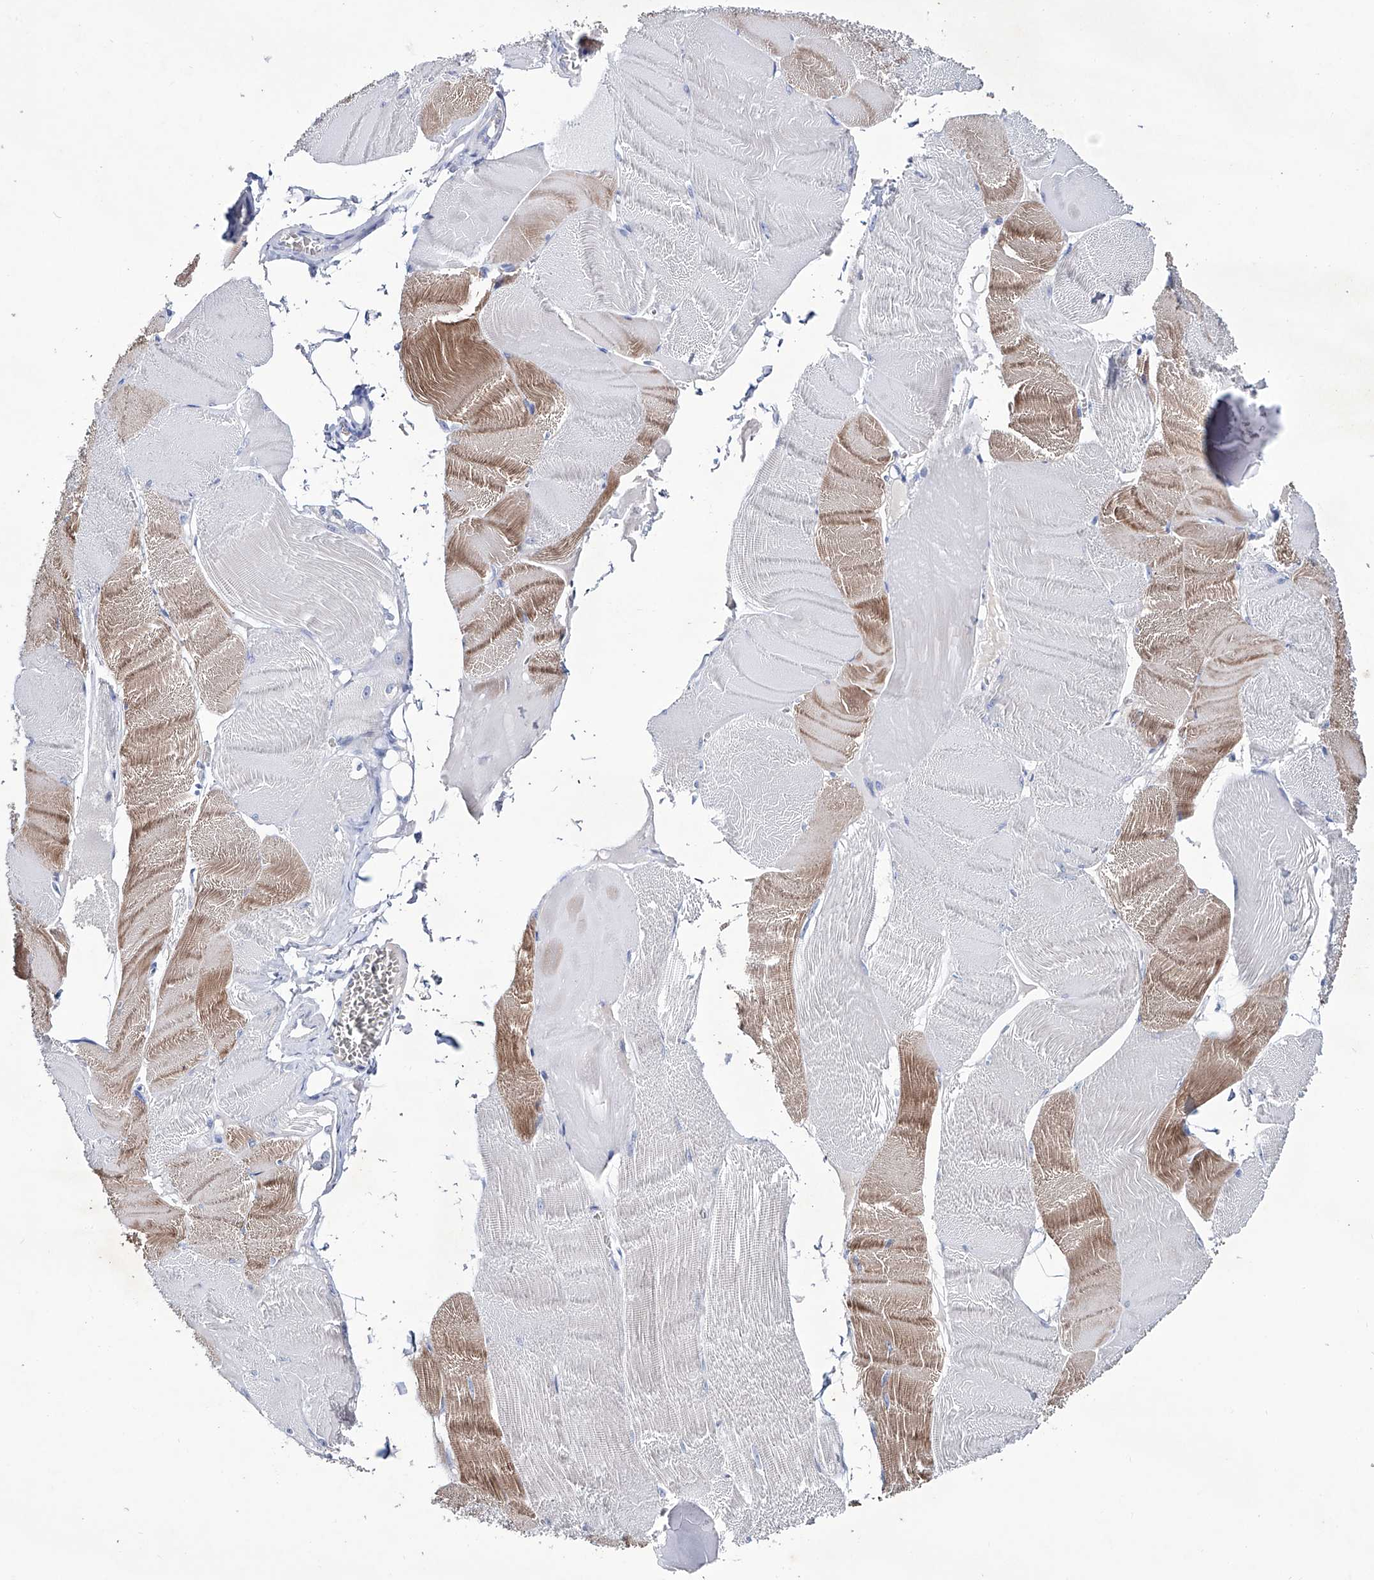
{"staining": {"intensity": "moderate", "quantity": "<25%", "location": "cytoplasmic/membranous"}, "tissue": "skeletal muscle", "cell_type": "Myocytes", "image_type": "normal", "snomed": [{"axis": "morphology", "description": "Normal tissue, NOS"}, {"axis": "morphology", "description": "Basal cell carcinoma"}, {"axis": "topography", "description": "Skeletal muscle"}], "caption": "Immunohistochemical staining of benign human skeletal muscle exhibits low levels of moderate cytoplasmic/membranous expression in approximately <25% of myocytes. (DAB = brown stain, brightfield microscopy at high magnification).", "gene": "KLHL17", "patient": {"sex": "female", "age": 64}}